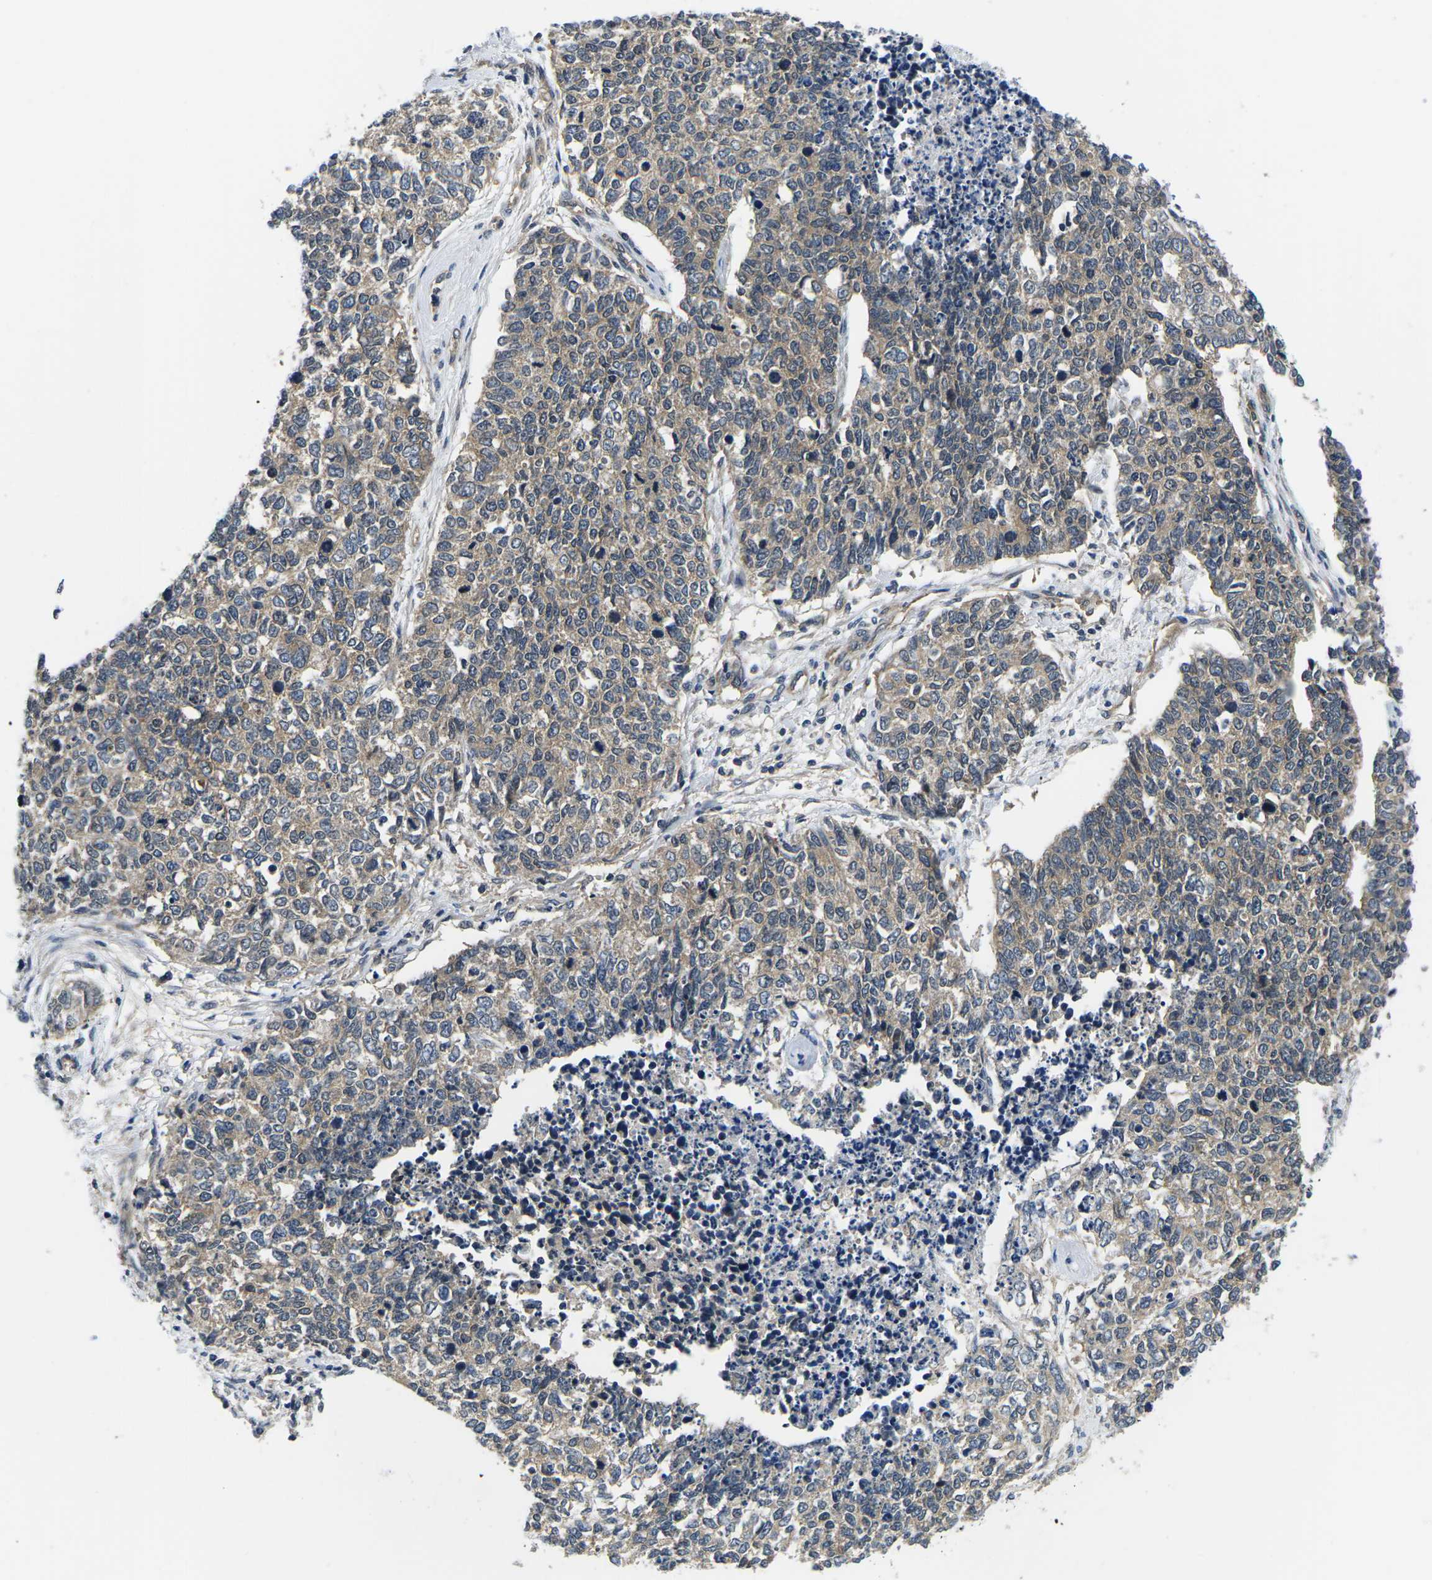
{"staining": {"intensity": "weak", "quantity": ">75%", "location": "cytoplasmic/membranous"}, "tissue": "cervical cancer", "cell_type": "Tumor cells", "image_type": "cancer", "snomed": [{"axis": "morphology", "description": "Squamous cell carcinoma, NOS"}, {"axis": "topography", "description": "Cervix"}], "caption": "This photomicrograph shows IHC staining of cervical squamous cell carcinoma, with low weak cytoplasmic/membranous positivity in approximately >75% of tumor cells.", "gene": "GSK3B", "patient": {"sex": "female", "age": 63}}